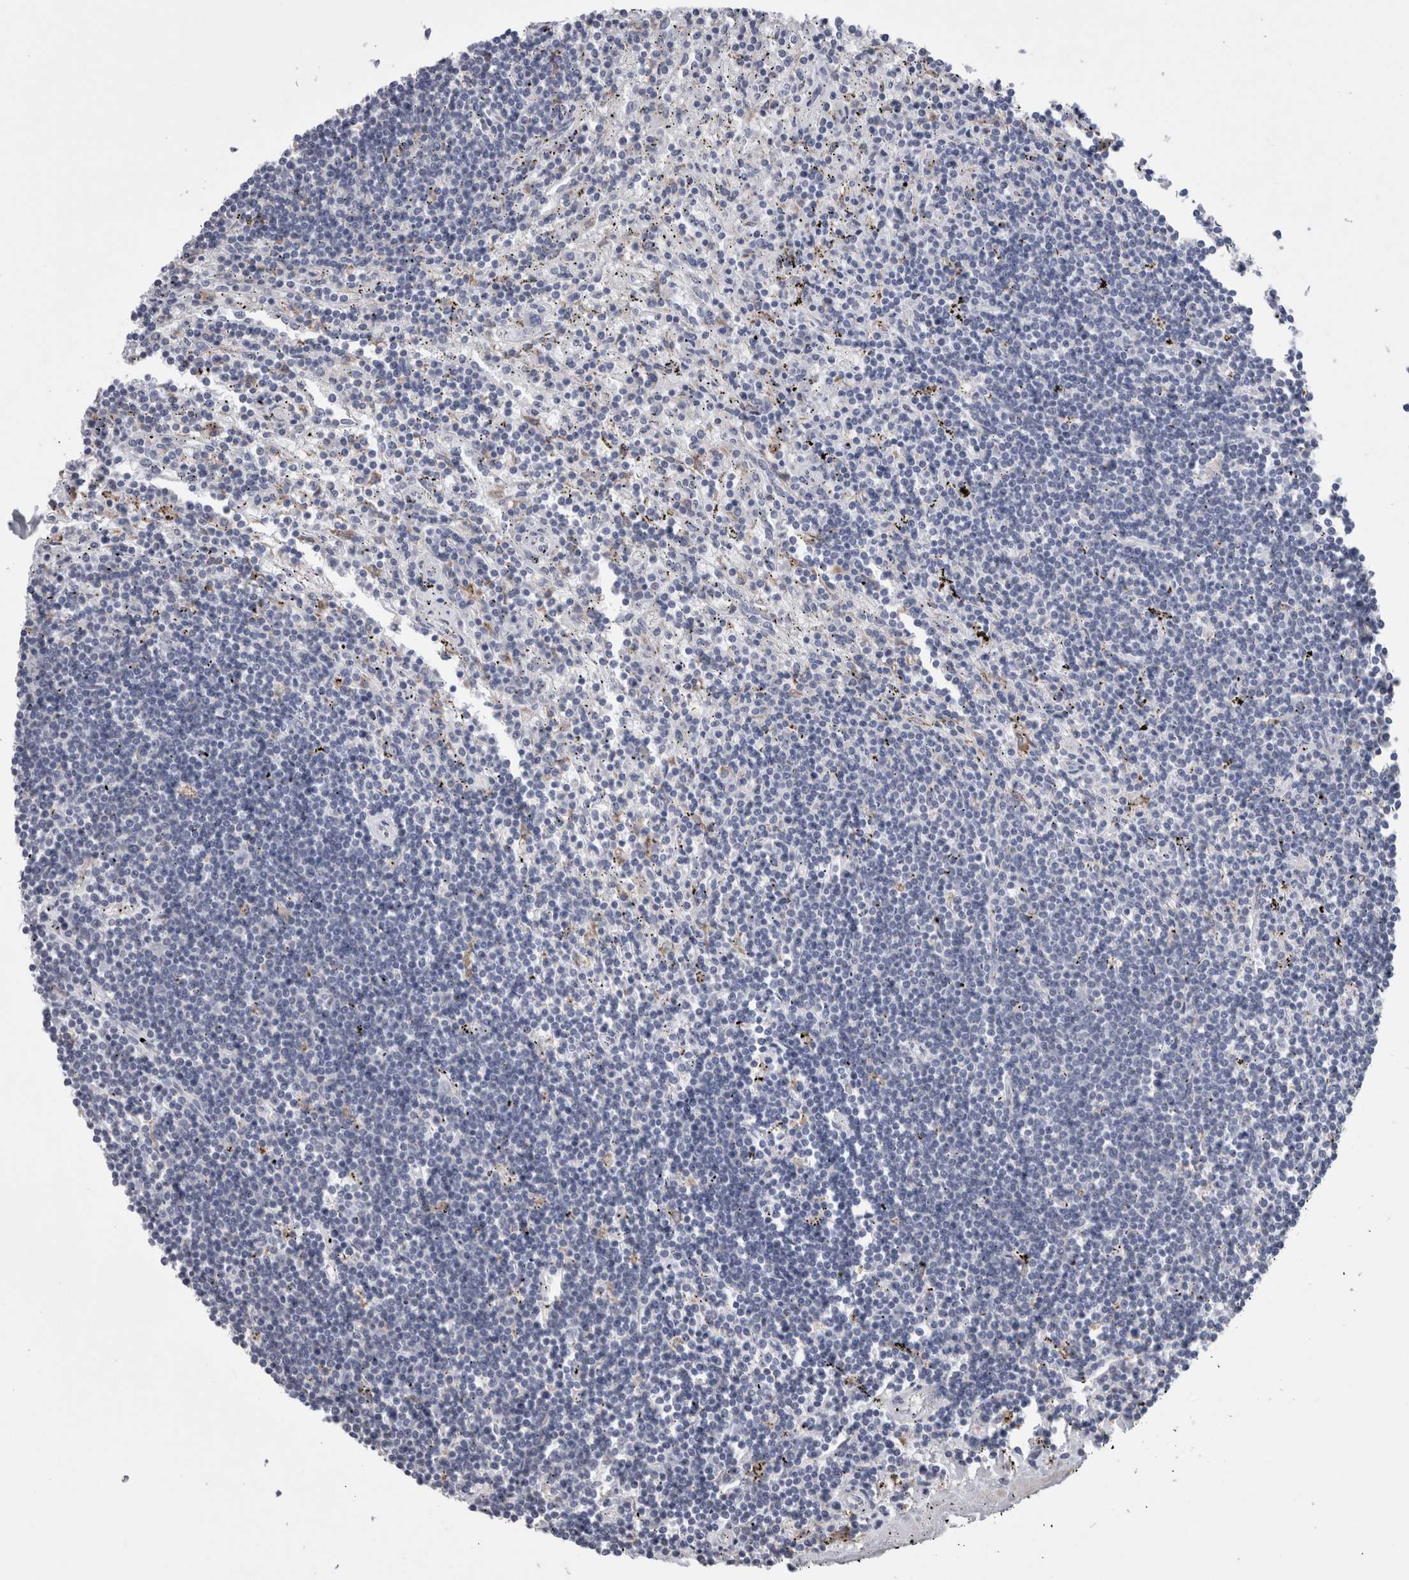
{"staining": {"intensity": "negative", "quantity": "none", "location": "none"}, "tissue": "lymphoma", "cell_type": "Tumor cells", "image_type": "cancer", "snomed": [{"axis": "morphology", "description": "Malignant lymphoma, non-Hodgkin's type, Low grade"}, {"axis": "topography", "description": "Spleen"}], "caption": "Malignant lymphoma, non-Hodgkin's type (low-grade) was stained to show a protein in brown. There is no significant expression in tumor cells. Nuclei are stained in blue.", "gene": "GDAP1", "patient": {"sex": "male", "age": 76}}